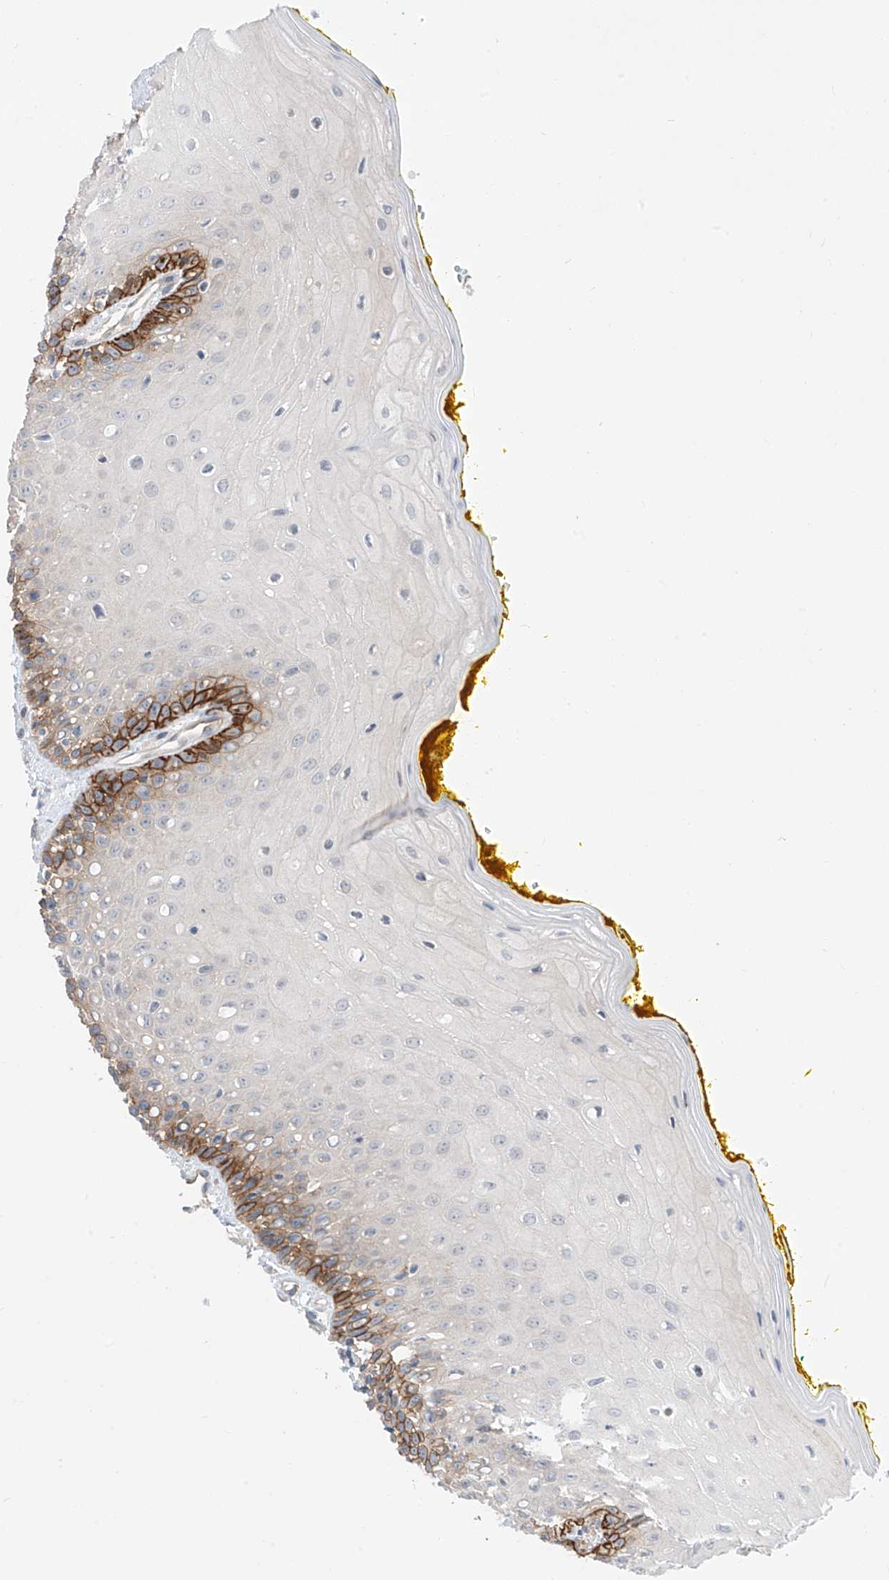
{"staining": {"intensity": "strong", "quantity": "<25%", "location": "cytoplasmic/membranous"}, "tissue": "oral mucosa", "cell_type": "Squamous epithelial cells", "image_type": "normal", "snomed": [{"axis": "morphology", "description": "Normal tissue, NOS"}, {"axis": "morphology", "description": "Squamous cell carcinoma, NOS"}, {"axis": "topography", "description": "Oral tissue"}, {"axis": "topography", "description": "Head-Neck"}], "caption": "High-magnification brightfield microscopy of unremarkable oral mucosa stained with DAB (brown) and counterstained with hematoxylin (blue). squamous epithelial cells exhibit strong cytoplasmic/membranous positivity is present in about<25% of cells. The protein is stained brown, and the nuclei are stained in blue (DAB (3,3'-diaminobenzidine) IHC with brightfield microscopy, high magnification).", "gene": "ABLIM2", "patient": {"sex": "female", "age": 70}}